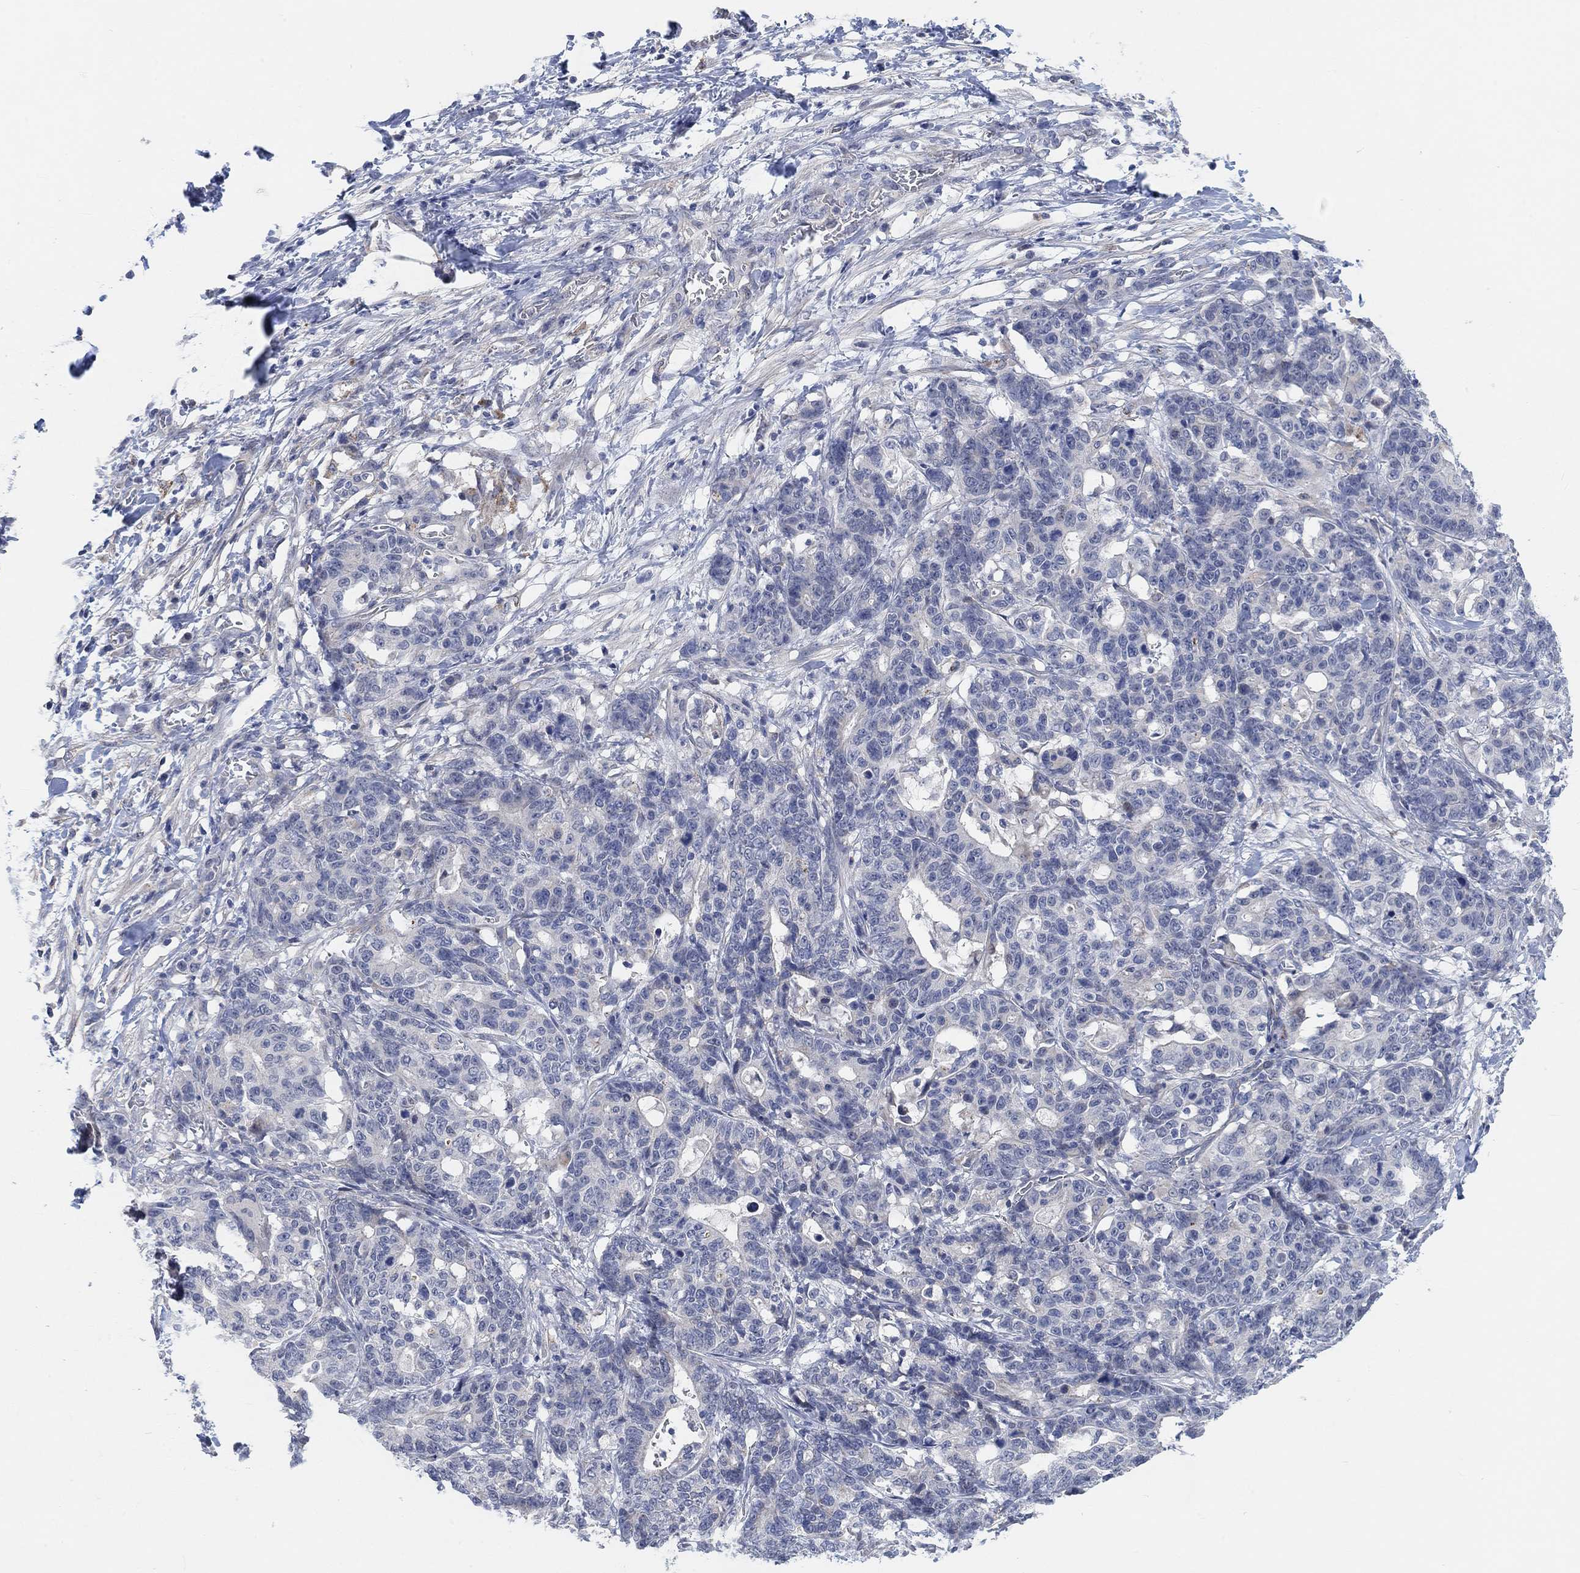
{"staining": {"intensity": "negative", "quantity": "none", "location": "none"}, "tissue": "stomach cancer", "cell_type": "Tumor cells", "image_type": "cancer", "snomed": [{"axis": "morphology", "description": "Normal tissue, NOS"}, {"axis": "morphology", "description": "Adenocarcinoma, NOS"}, {"axis": "topography", "description": "Stomach"}], "caption": "DAB (3,3'-diaminobenzidine) immunohistochemical staining of stomach adenocarcinoma demonstrates no significant expression in tumor cells. (DAB IHC with hematoxylin counter stain).", "gene": "HCRTR1", "patient": {"sex": "female", "age": 64}}